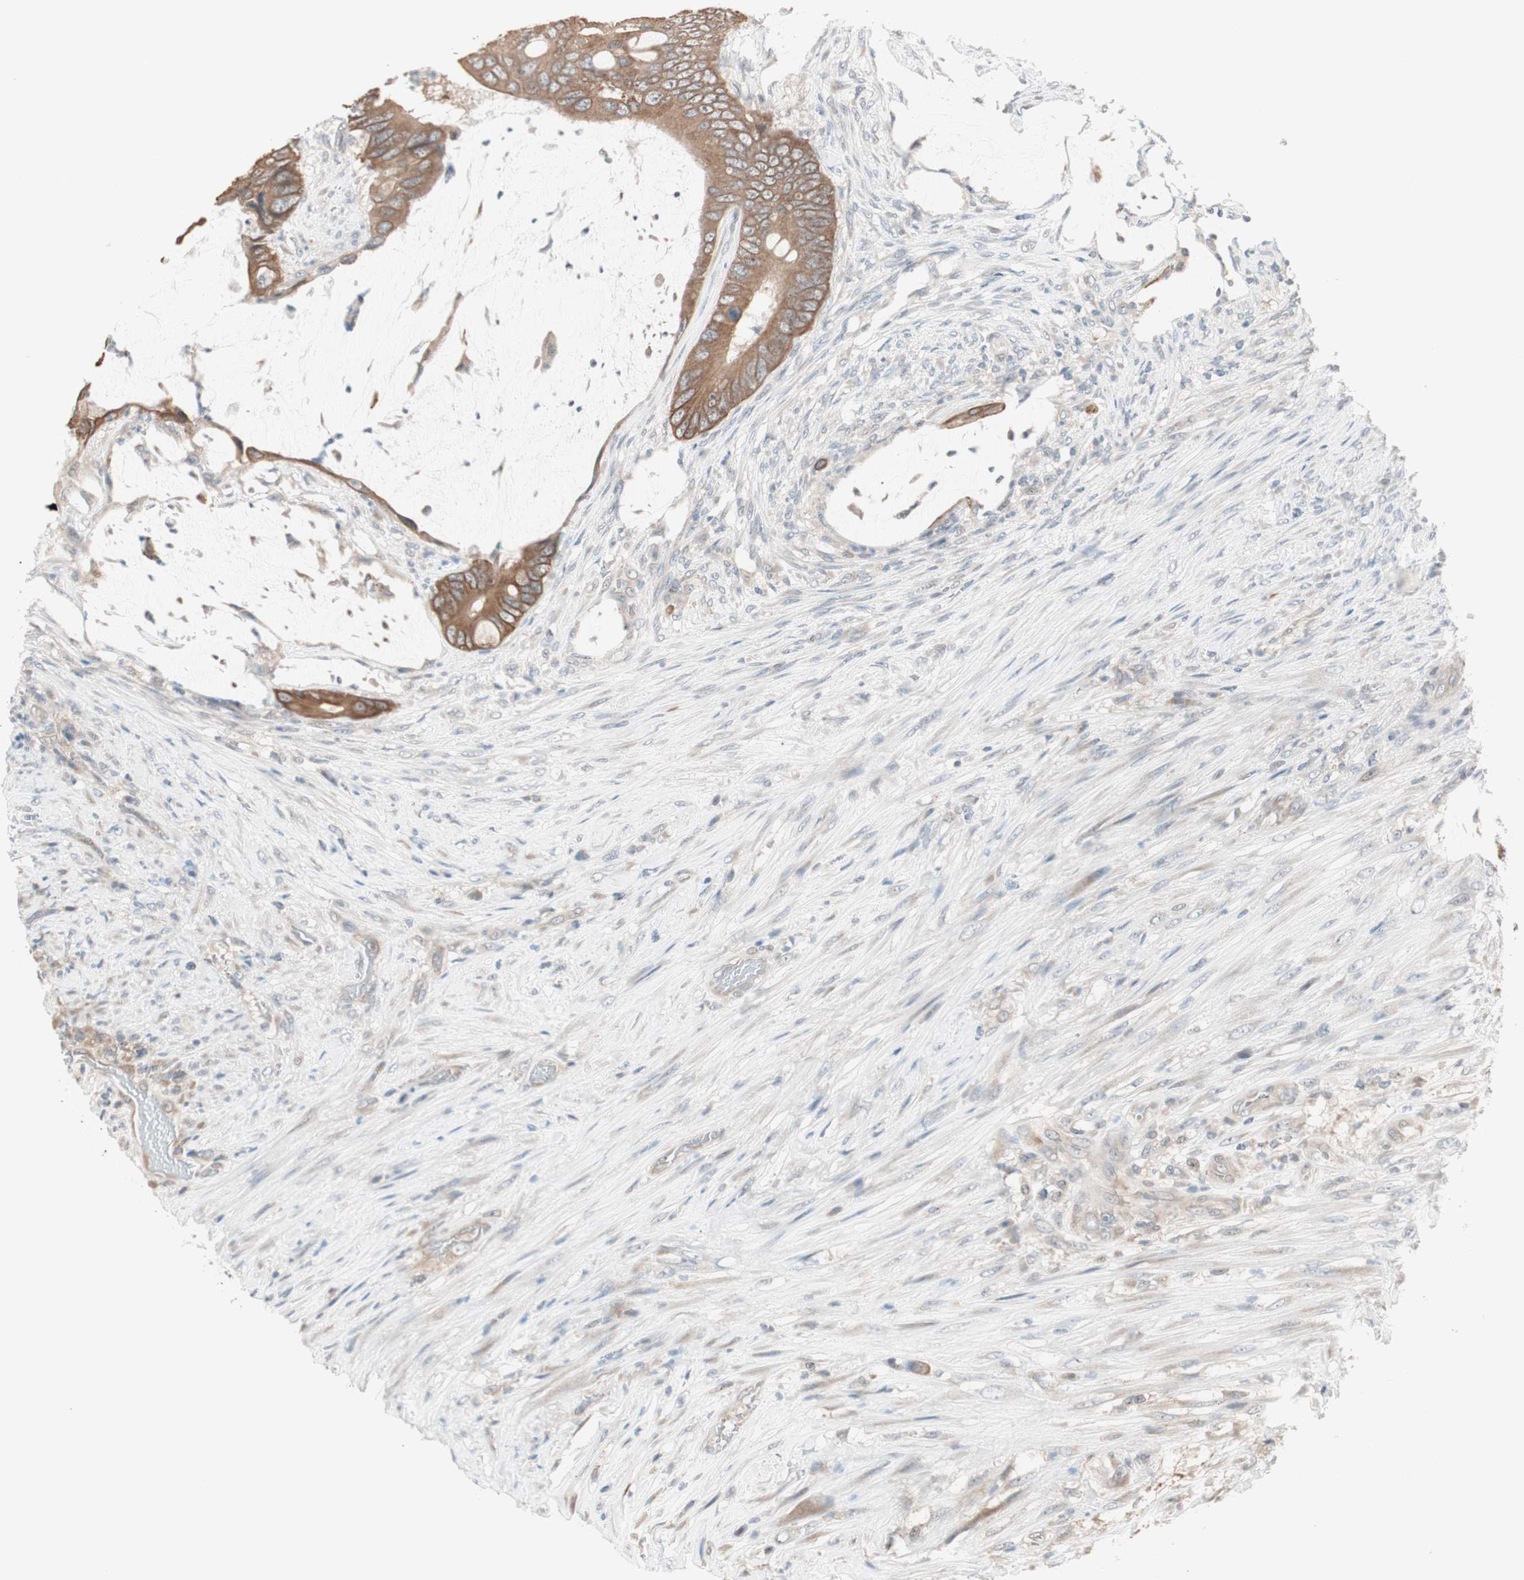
{"staining": {"intensity": "weak", "quantity": ">75%", "location": "cytoplasmic/membranous"}, "tissue": "colorectal cancer", "cell_type": "Tumor cells", "image_type": "cancer", "snomed": [{"axis": "morphology", "description": "Adenocarcinoma, NOS"}, {"axis": "topography", "description": "Rectum"}], "caption": "IHC micrograph of human colorectal adenocarcinoma stained for a protein (brown), which displays low levels of weak cytoplasmic/membranous staining in about >75% of tumor cells.", "gene": "FBXO5", "patient": {"sex": "female", "age": 77}}